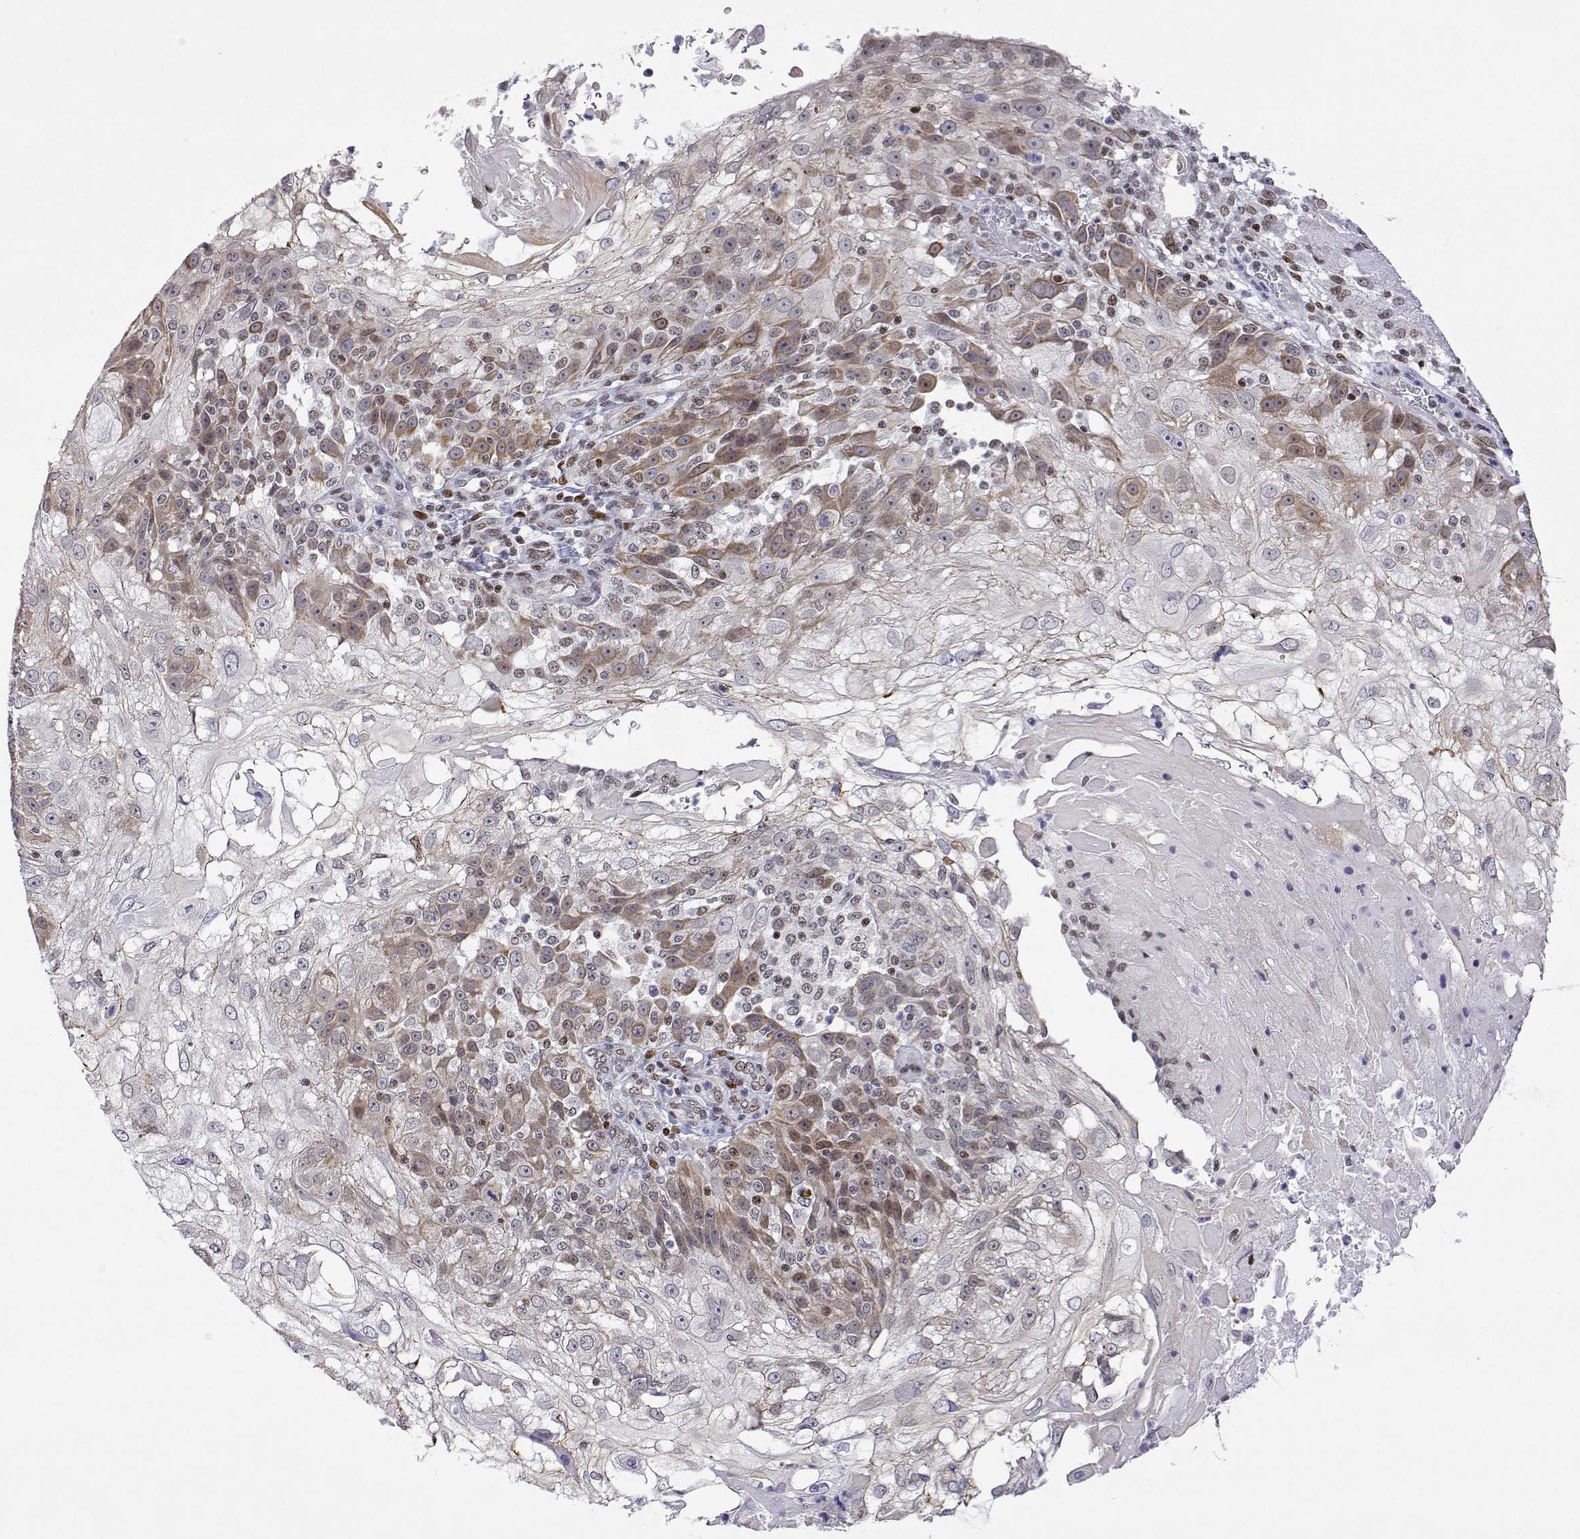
{"staining": {"intensity": "weak", "quantity": "25%-75%", "location": "cytoplasmic/membranous,nuclear"}, "tissue": "skin cancer", "cell_type": "Tumor cells", "image_type": "cancer", "snomed": [{"axis": "morphology", "description": "Normal tissue, NOS"}, {"axis": "morphology", "description": "Squamous cell carcinoma, NOS"}, {"axis": "topography", "description": "Skin"}], "caption": "The immunohistochemical stain shows weak cytoplasmic/membranous and nuclear positivity in tumor cells of skin cancer (squamous cell carcinoma) tissue.", "gene": "XPC", "patient": {"sex": "female", "age": 83}}